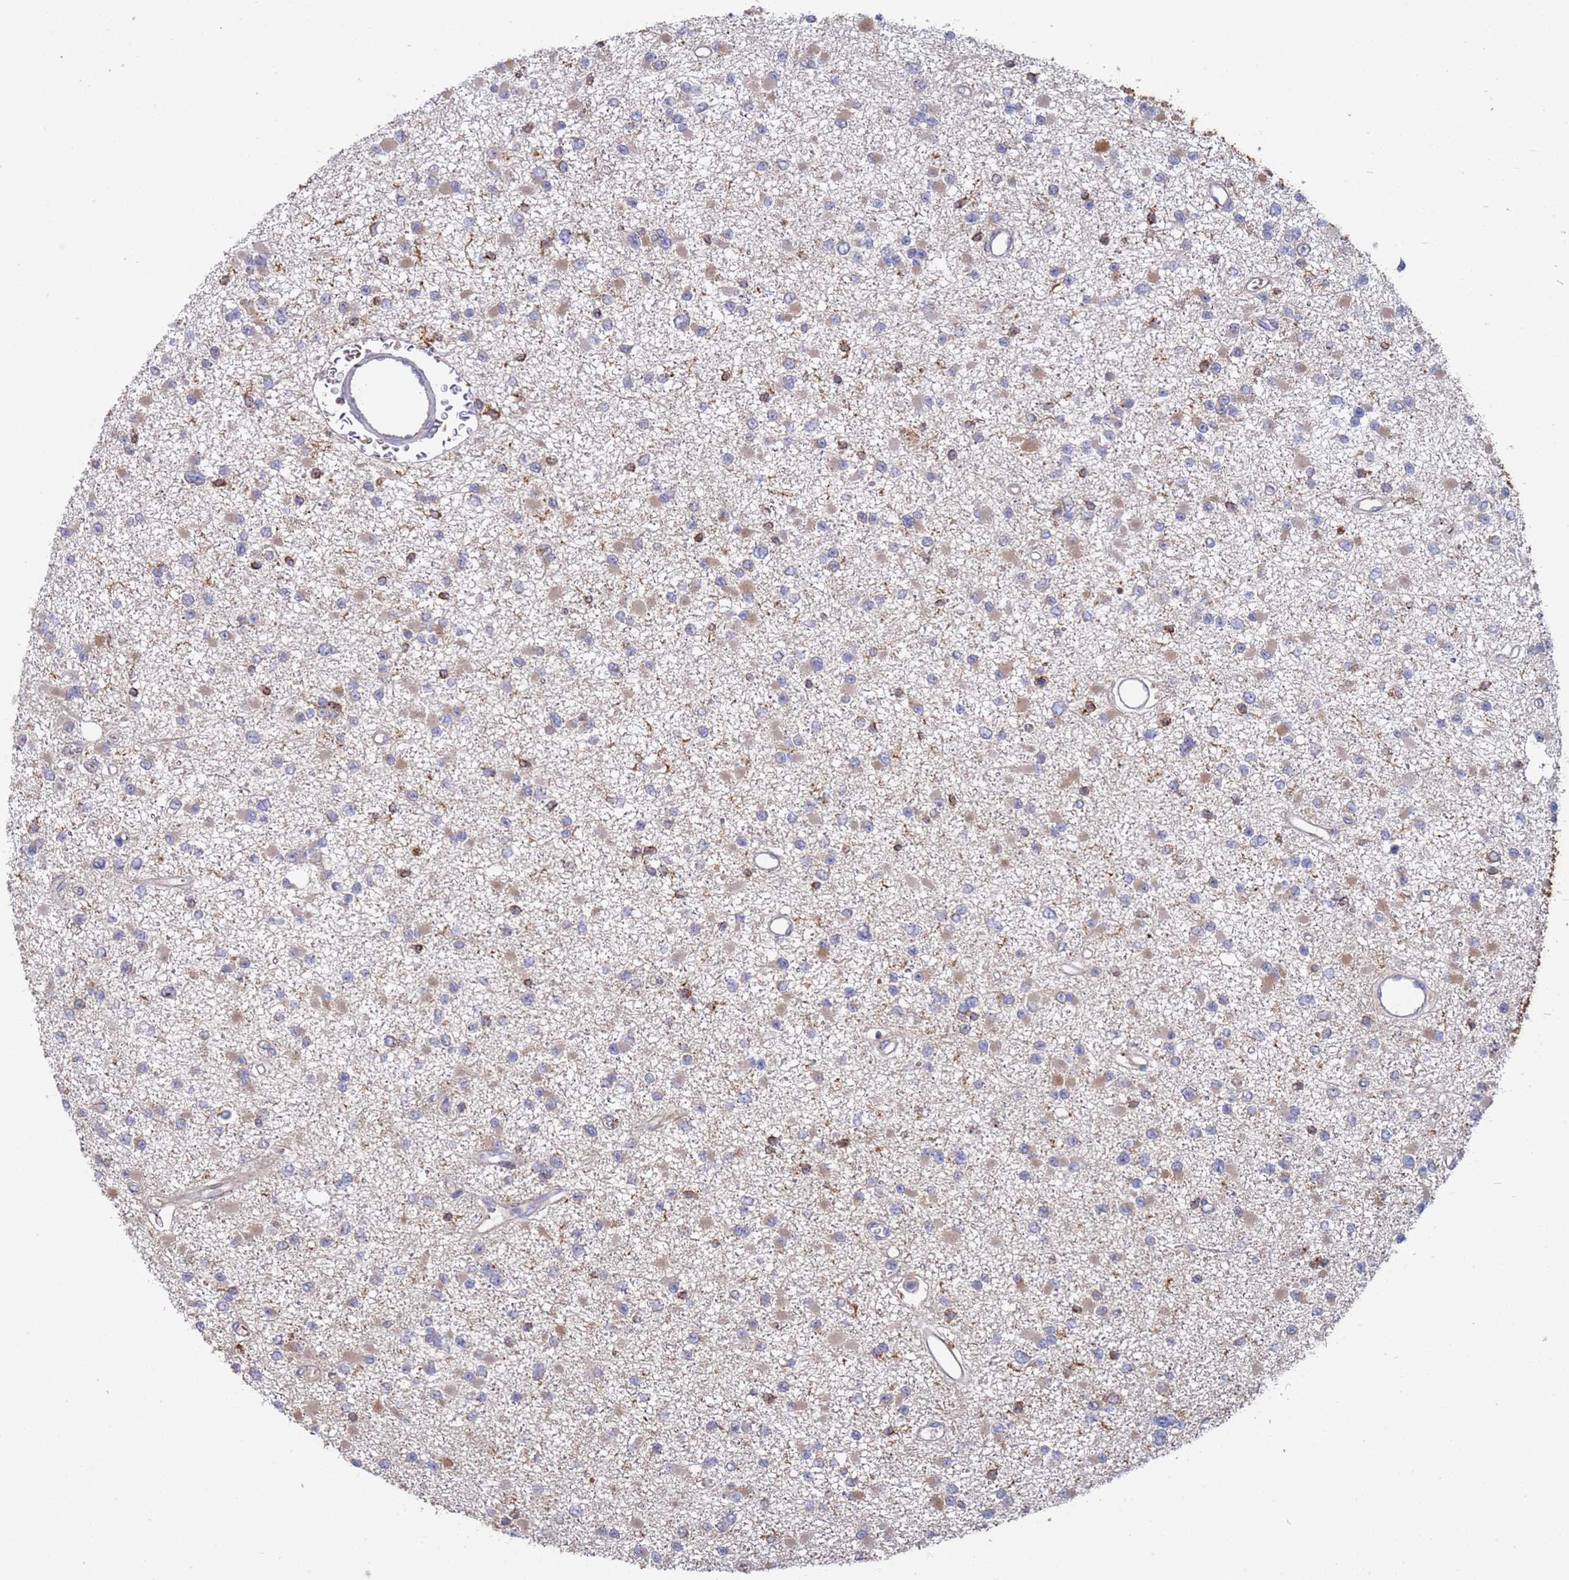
{"staining": {"intensity": "negative", "quantity": "none", "location": "none"}, "tissue": "glioma", "cell_type": "Tumor cells", "image_type": "cancer", "snomed": [{"axis": "morphology", "description": "Glioma, malignant, Low grade"}, {"axis": "topography", "description": "Brain"}], "caption": "An IHC photomicrograph of glioma is shown. There is no staining in tumor cells of glioma.", "gene": "MALRD1", "patient": {"sex": "female", "age": 22}}